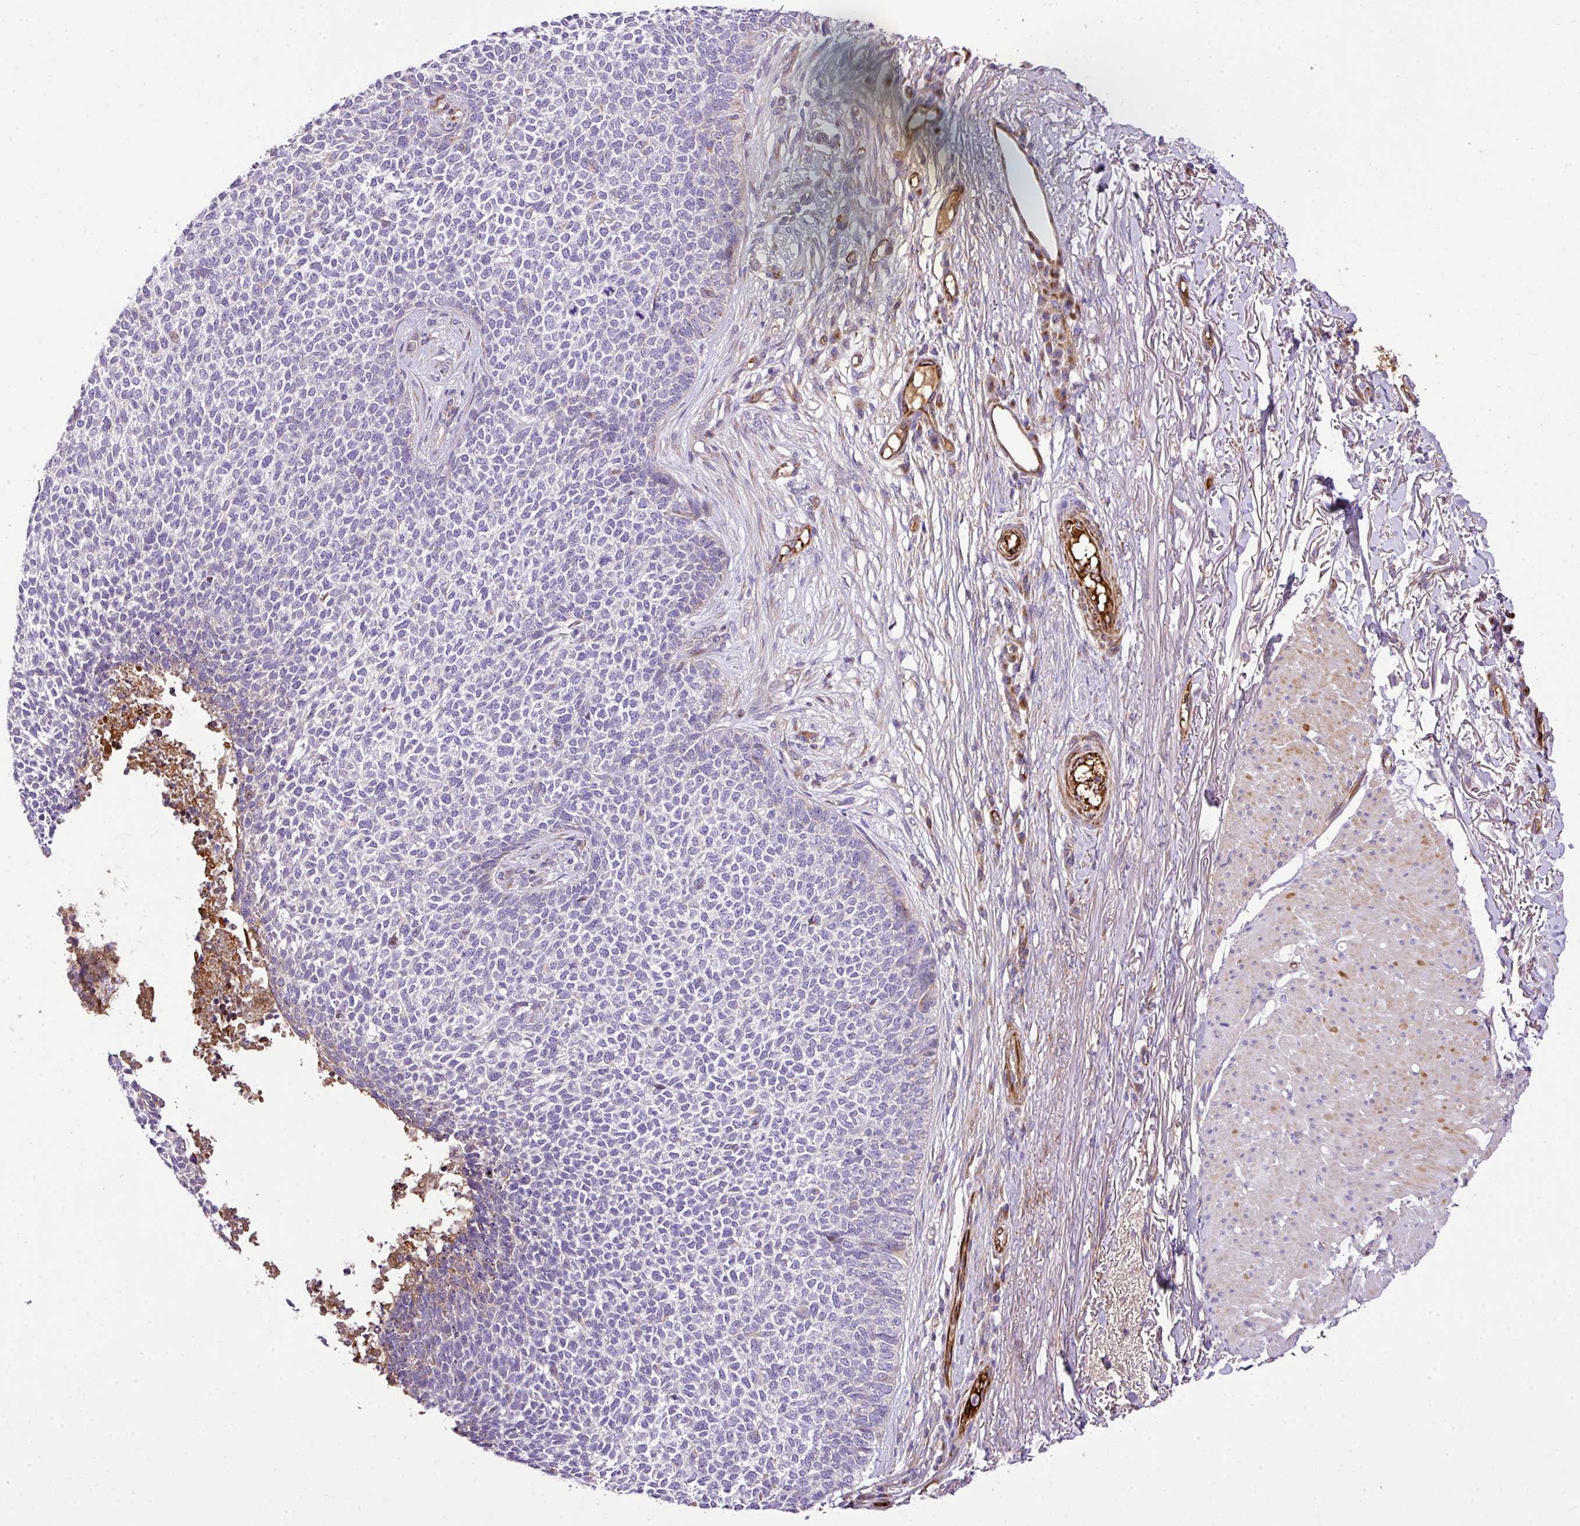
{"staining": {"intensity": "negative", "quantity": "none", "location": "none"}, "tissue": "skin cancer", "cell_type": "Tumor cells", "image_type": "cancer", "snomed": [{"axis": "morphology", "description": "Basal cell carcinoma"}, {"axis": "topography", "description": "Skin"}], "caption": "The IHC micrograph has no significant positivity in tumor cells of basal cell carcinoma (skin) tissue. Brightfield microscopy of immunohistochemistry stained with DAB (3,3'-diaminobenzidine) (brown) and hematoxylin (blue), captured at high magnification.", "gene": "CTXN2", "patient": {"sex": "female", "age": 84}}